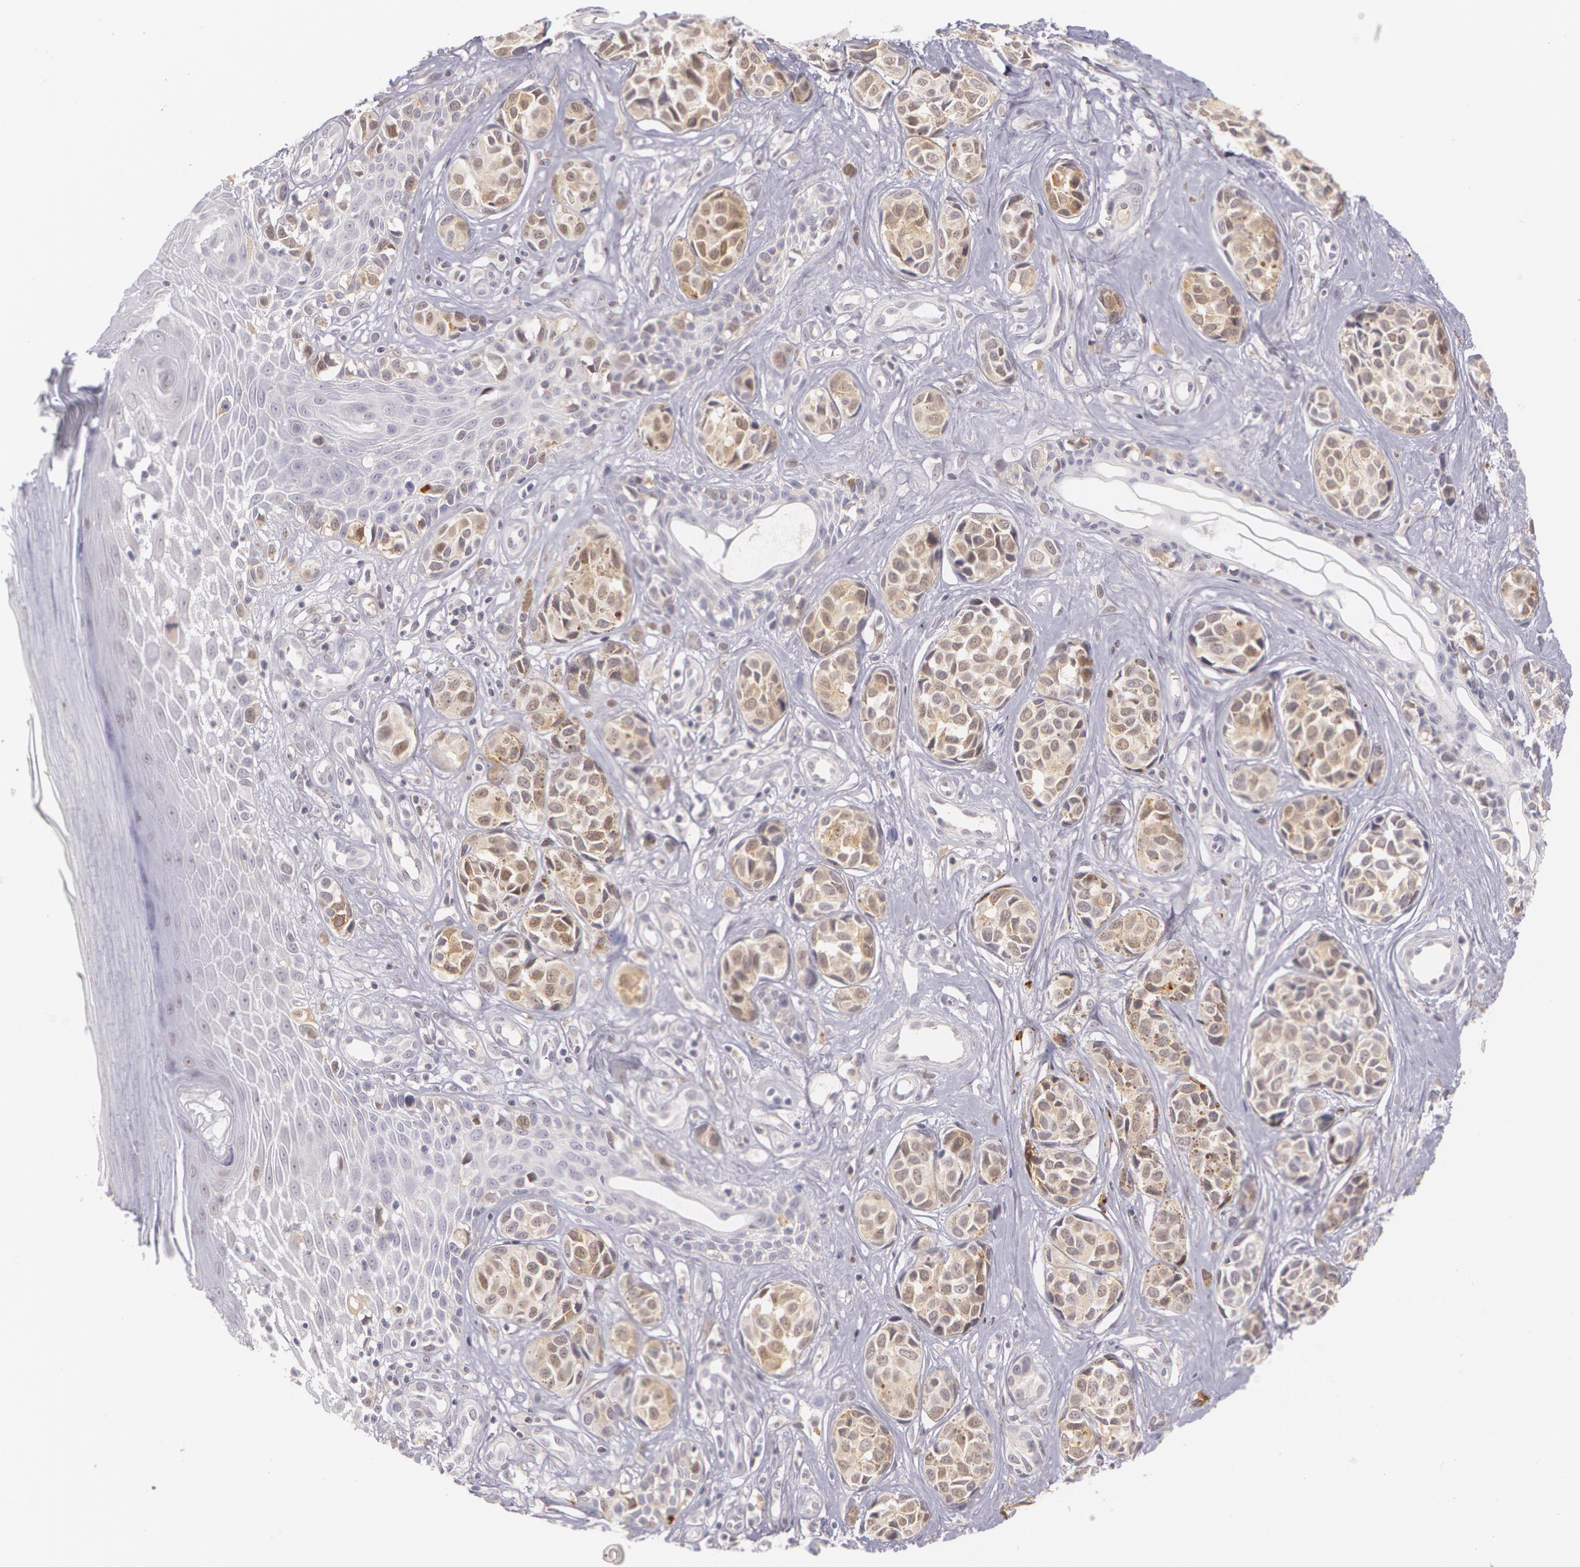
{"staining": {"intensity": "weak", "quantity": "25%-75%", "location": "cytoplasmic/membranous"}, "tissue": "melanoma", "cell_type": "Tumor cells", "image_type": "cancer", "snomed": [{"axis": "morphology", "description": "Malignant melanoma, NOS"}, {"axis": "topography", "description": "Skin"}], "caption": "Melanoma stained for a protein (brown) demonstrates weak cytoplasmic/membranous positive positivity in about 25%-75% of tumor cells.", "gene": "LBP", "patient": {"sex": "male", "age": 79}}